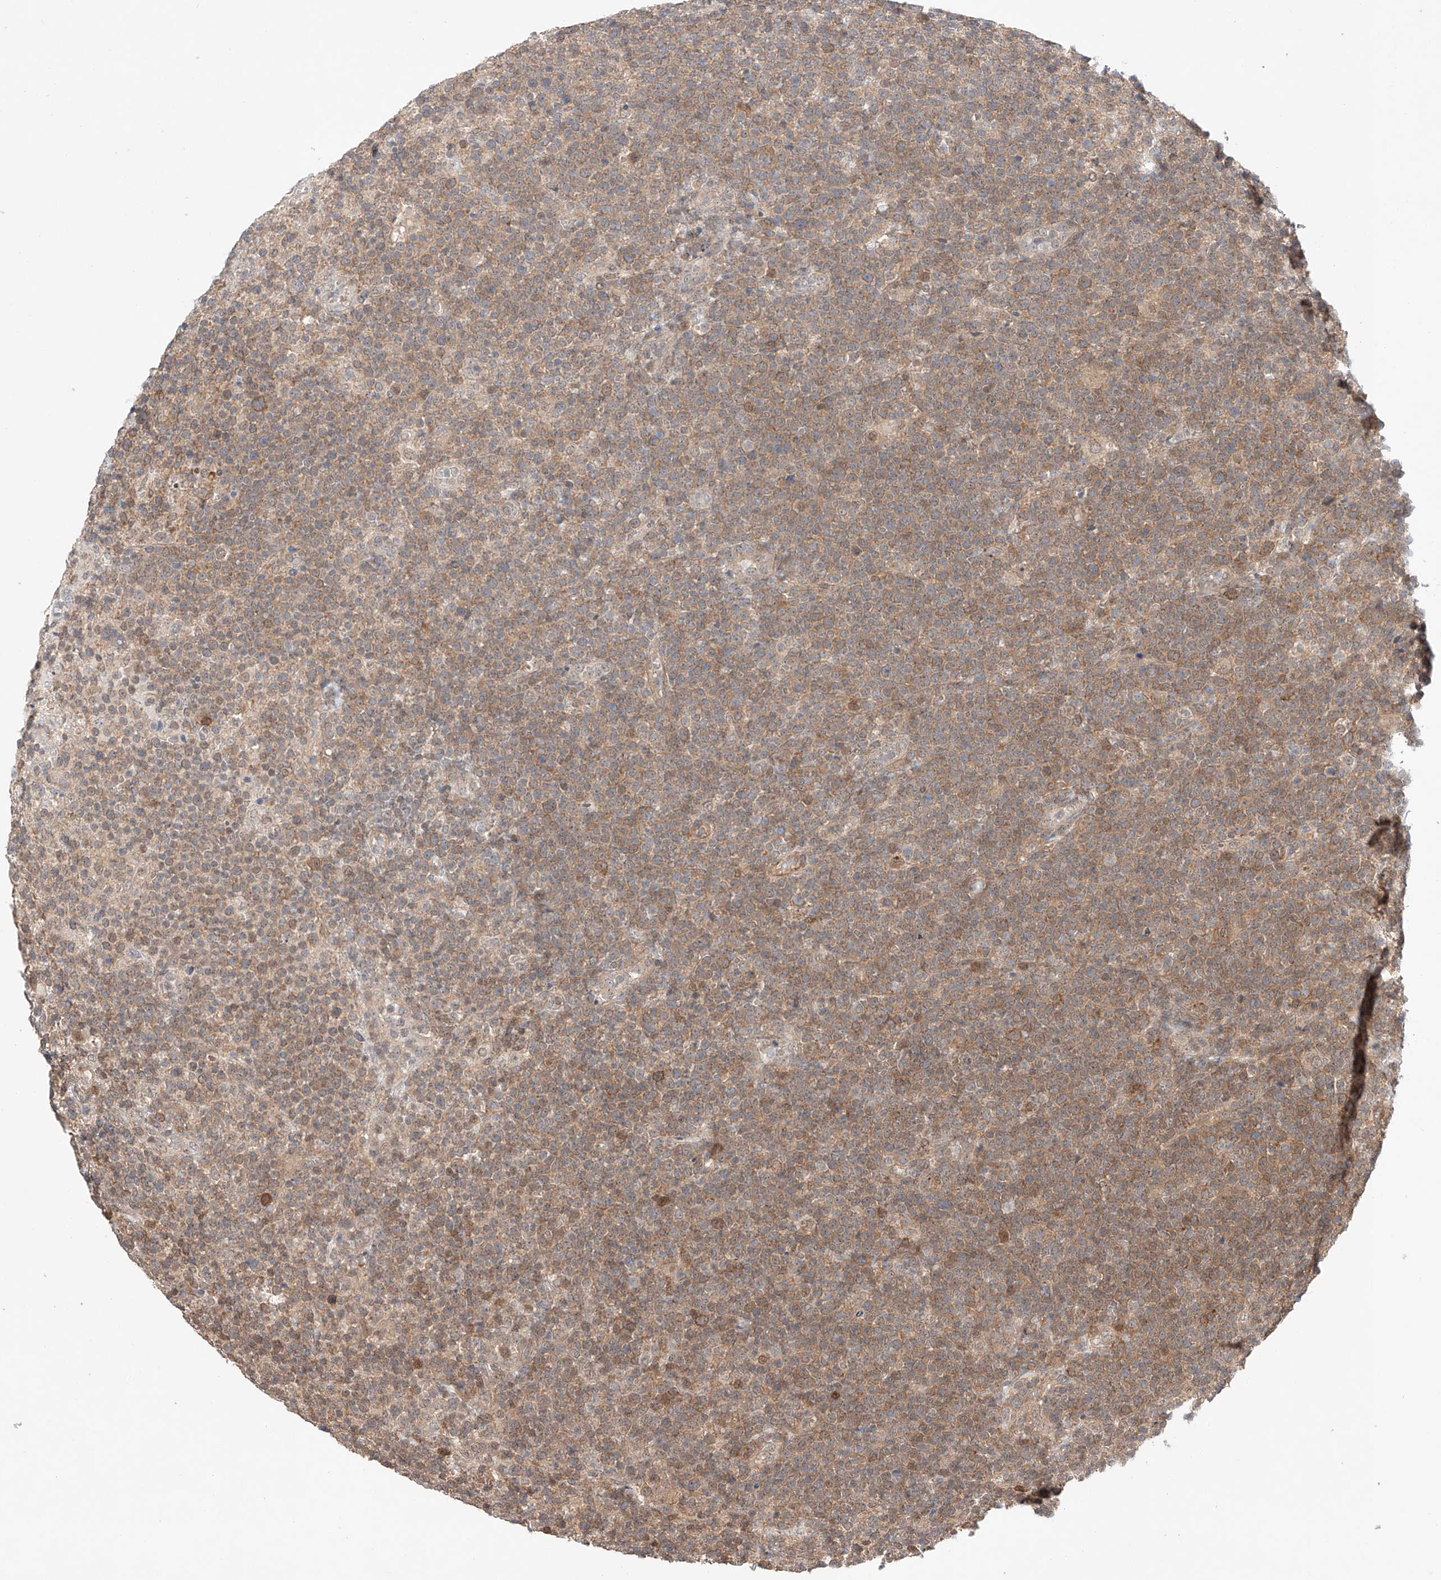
{"staining": {"intensity": "weak", "quantity": ">75%", "location": "cytoplasmic/membranous"}, "tissue": "lymphoma", "cell_type": "Tumor cells", "image_type": "cancer", "snomed": [{"axis": "morphology", "description": "Malignant lymphoma, non-Hodgkin's type, High grade"}, {"axis": "topography", "description": "Lymph node"}], "caption": "Tumor cells demonstrate low levels of weak cytoplasmic/membranous positivity in approximately >75% of cells in human lymphoma.", "gene": "TSR2", "patient": {"sex": "male", "age": 61}}